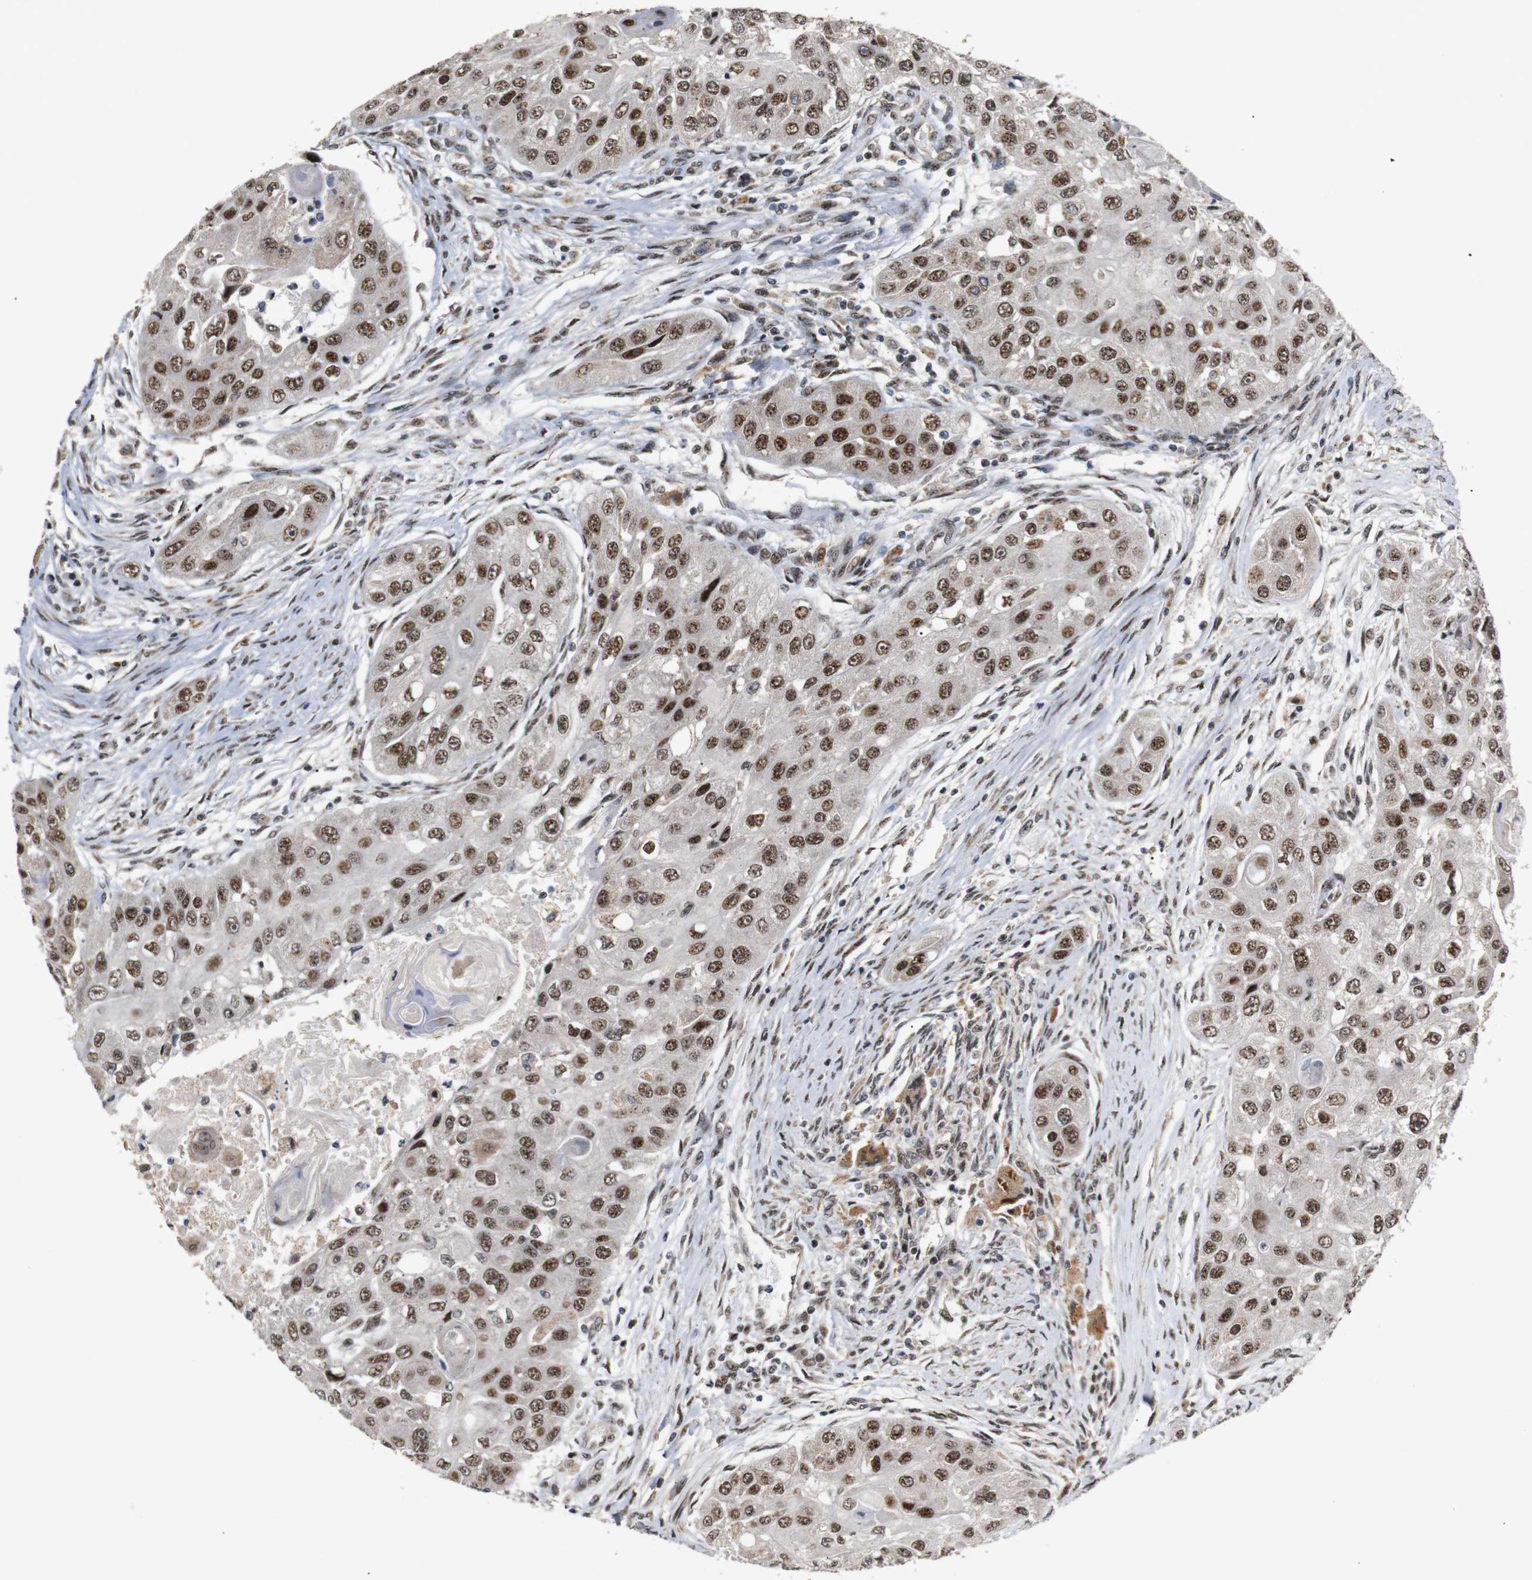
{"staining": {"intensity": "moderate", "quantity": ">75%", "location": "nuclear"}, "tissue": "head and neck cancer", "cell_type": "Tumor cells", "image_type": "cancer", "snomed": [{"axis": "morphology", "description": "Normal tissue, NOS"}, {"axis": "morphology", "description": "Squamous cell carcinoma, NOS"}, {"axis": "topography", "description": "Skeletal muscle"}, {"axis": "topography", "description": "Head-Neck"}], "caption": "The immunohistochemical stain shows moderate nuclear staining in tumor cells of head and neck cancer (squamous cell carcinoma) tissue. (DAB (3,3'-diaminobenzidine) IHC, brown staining for protein, blue staining for nuclei).", "gene": "PYM1", "patient": {"sex": "male", "age": 51}}